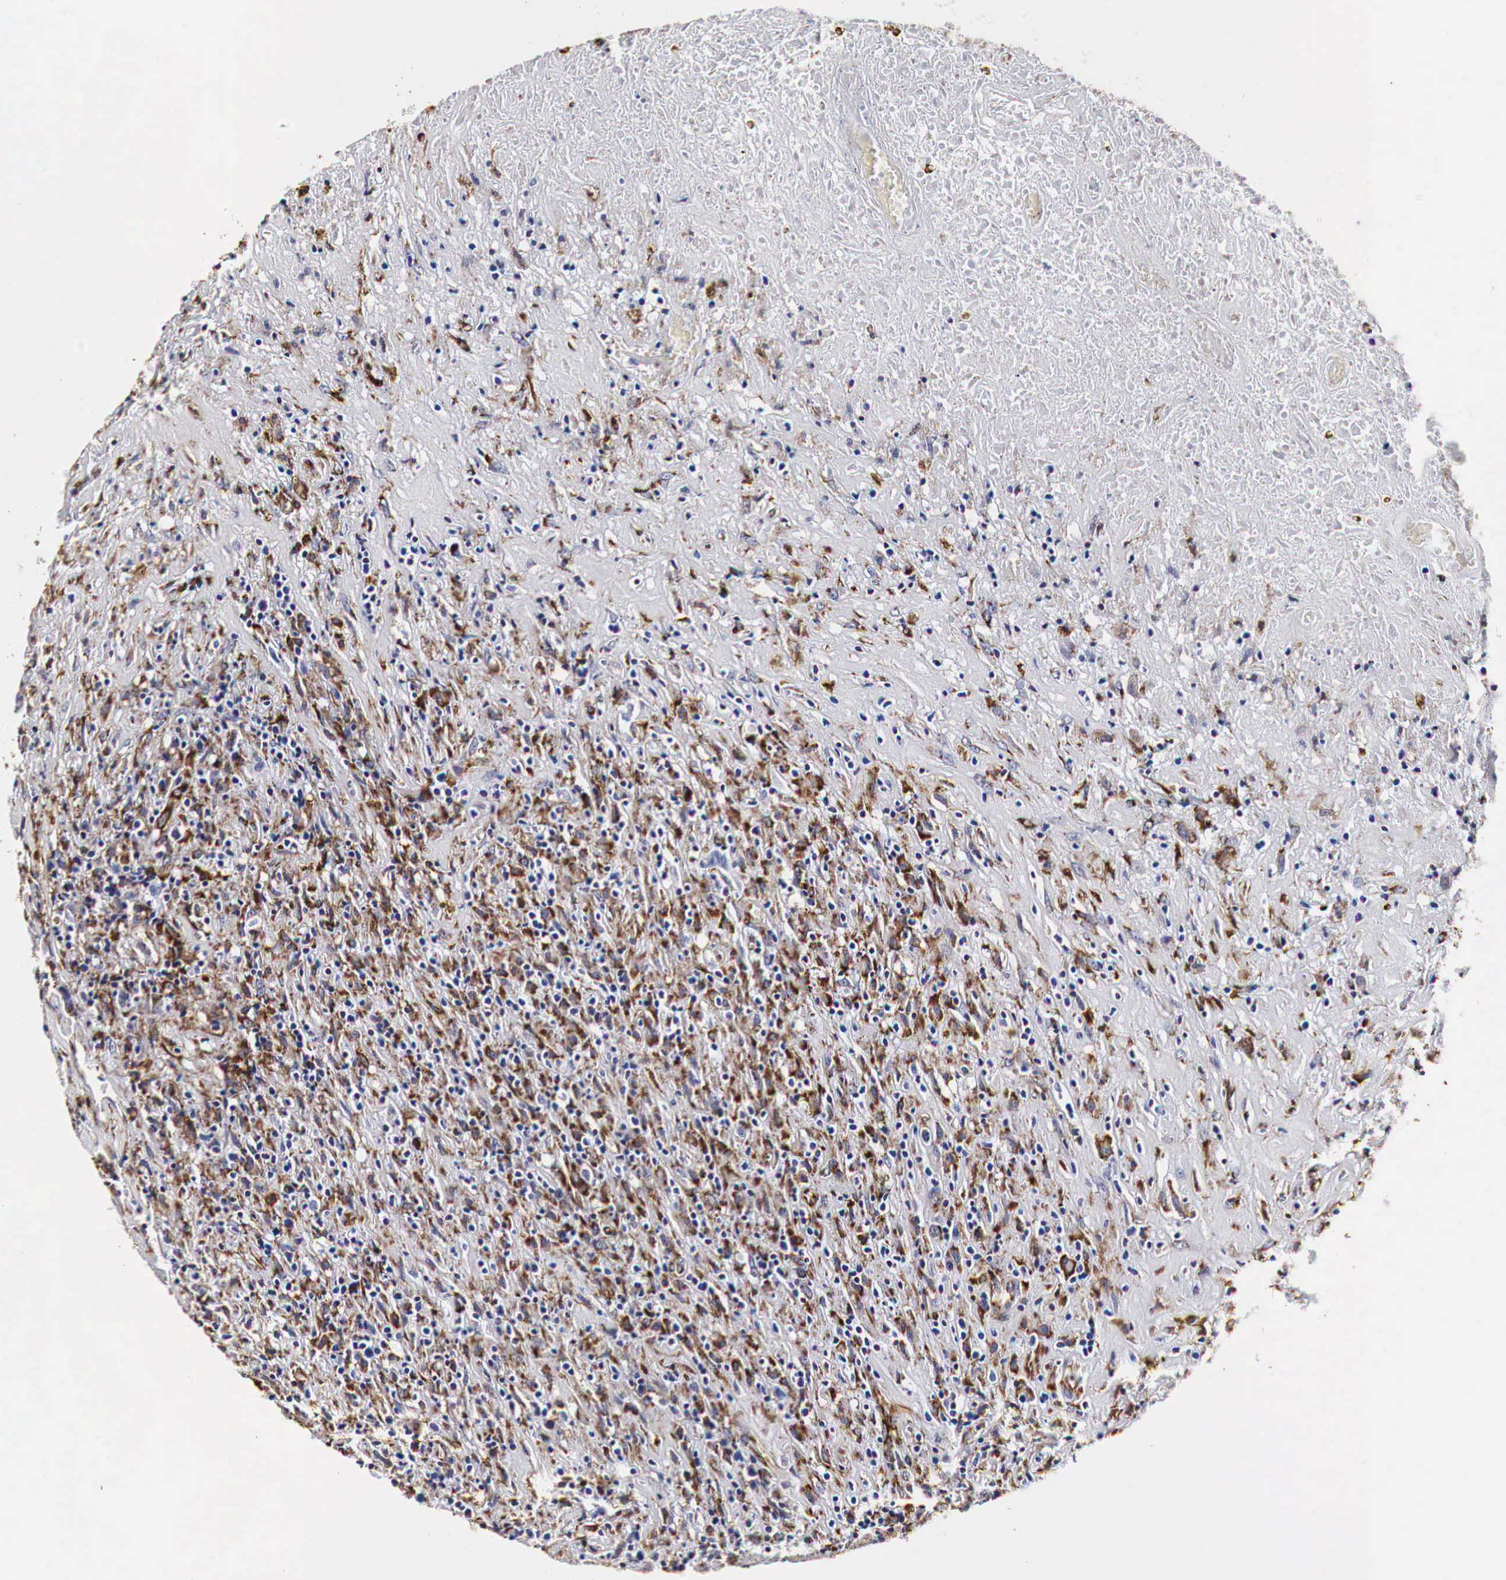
{"staining": {"intensity": "moderate", "quantity": "25%-75%", "location": "cytoplasmic/membranous"}, "tissue": "lymphoma", "cell_type": "Tumor cells", "image_type": "cancer", "snomed": [{"axis": "morphology", "description": "Hodgkin's disease, NOS"}, {"axis": "topography", "description": "Lymph node"}], "caption": "A high-resolution photomicrograph shows immunohistochemistry staining of lymphoma, which displays moderate cytoplasmic/membranous staining in approximately 25%-75% of tumor cells.", "gene": "CKAP4", "patient": {"sex": "male", "age": 46}}